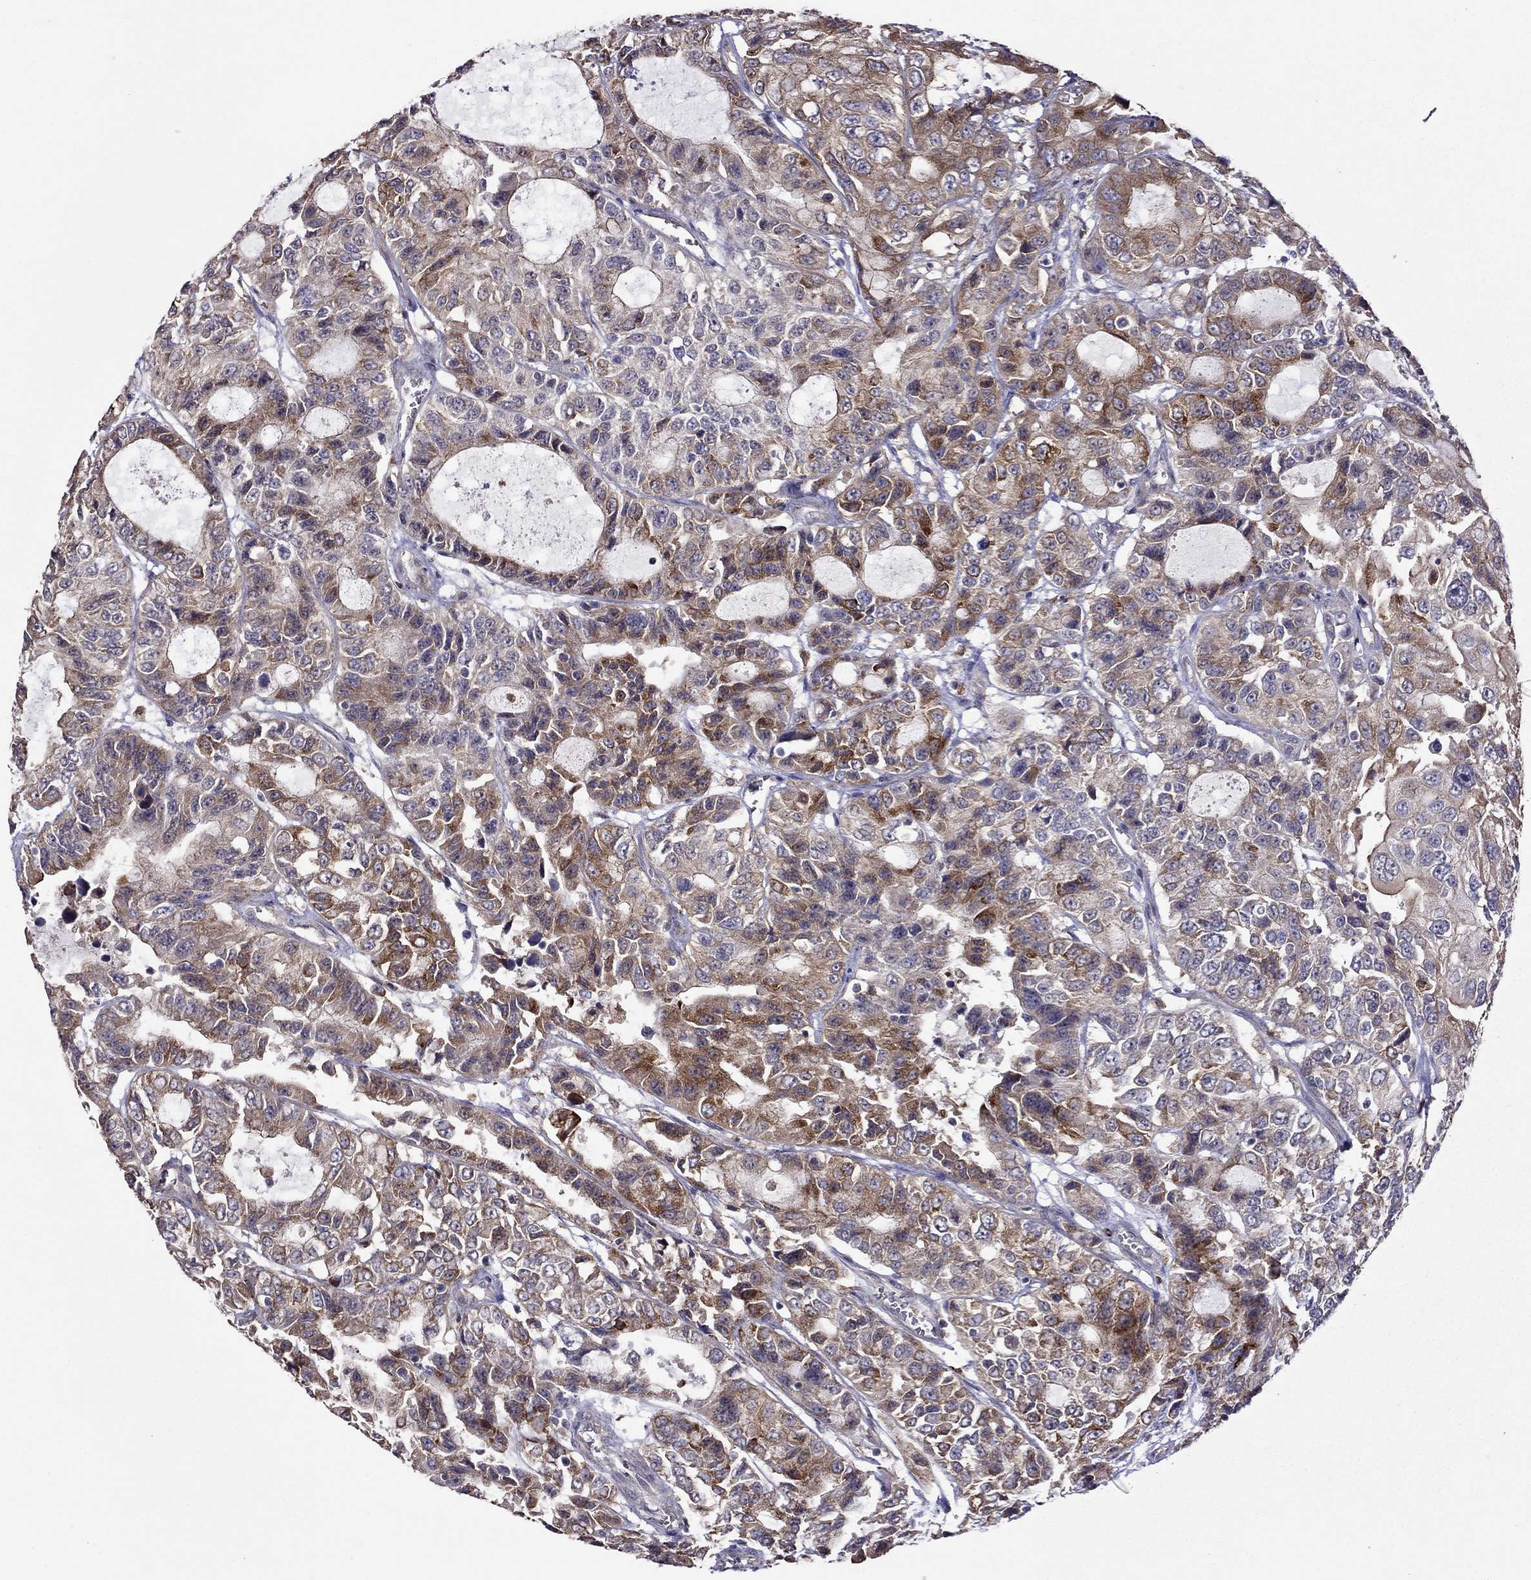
{"staining": {"intensity": "moderate", "quantity": "25%-75%", "location": "cytoplasmic/membranous"}, "tissue": "urothelial cancer", "cell_type": "Tumor cells", "image_type": "cancer", "snomed": [{"axis": "morphology", "description": "Urothelial carcinoma, NOS"}, {"axis": "morphology", "description": "Urothelial carcinoma, High grade"}, {"axis": "topography", "description": "Urinary bladder"}], "caption": "Immunohistochemical staining of human urothelial carcinoma (high-grade) displays medium levels of moderate cytoplasmic/membranous protein staining in approximately 25%-75% of tumor cells. (DAB IHC, brown staining for protein, blue staining for nuclei).", "gene": "ADAM28", "patient": {"sex": "female", "age": 73}}